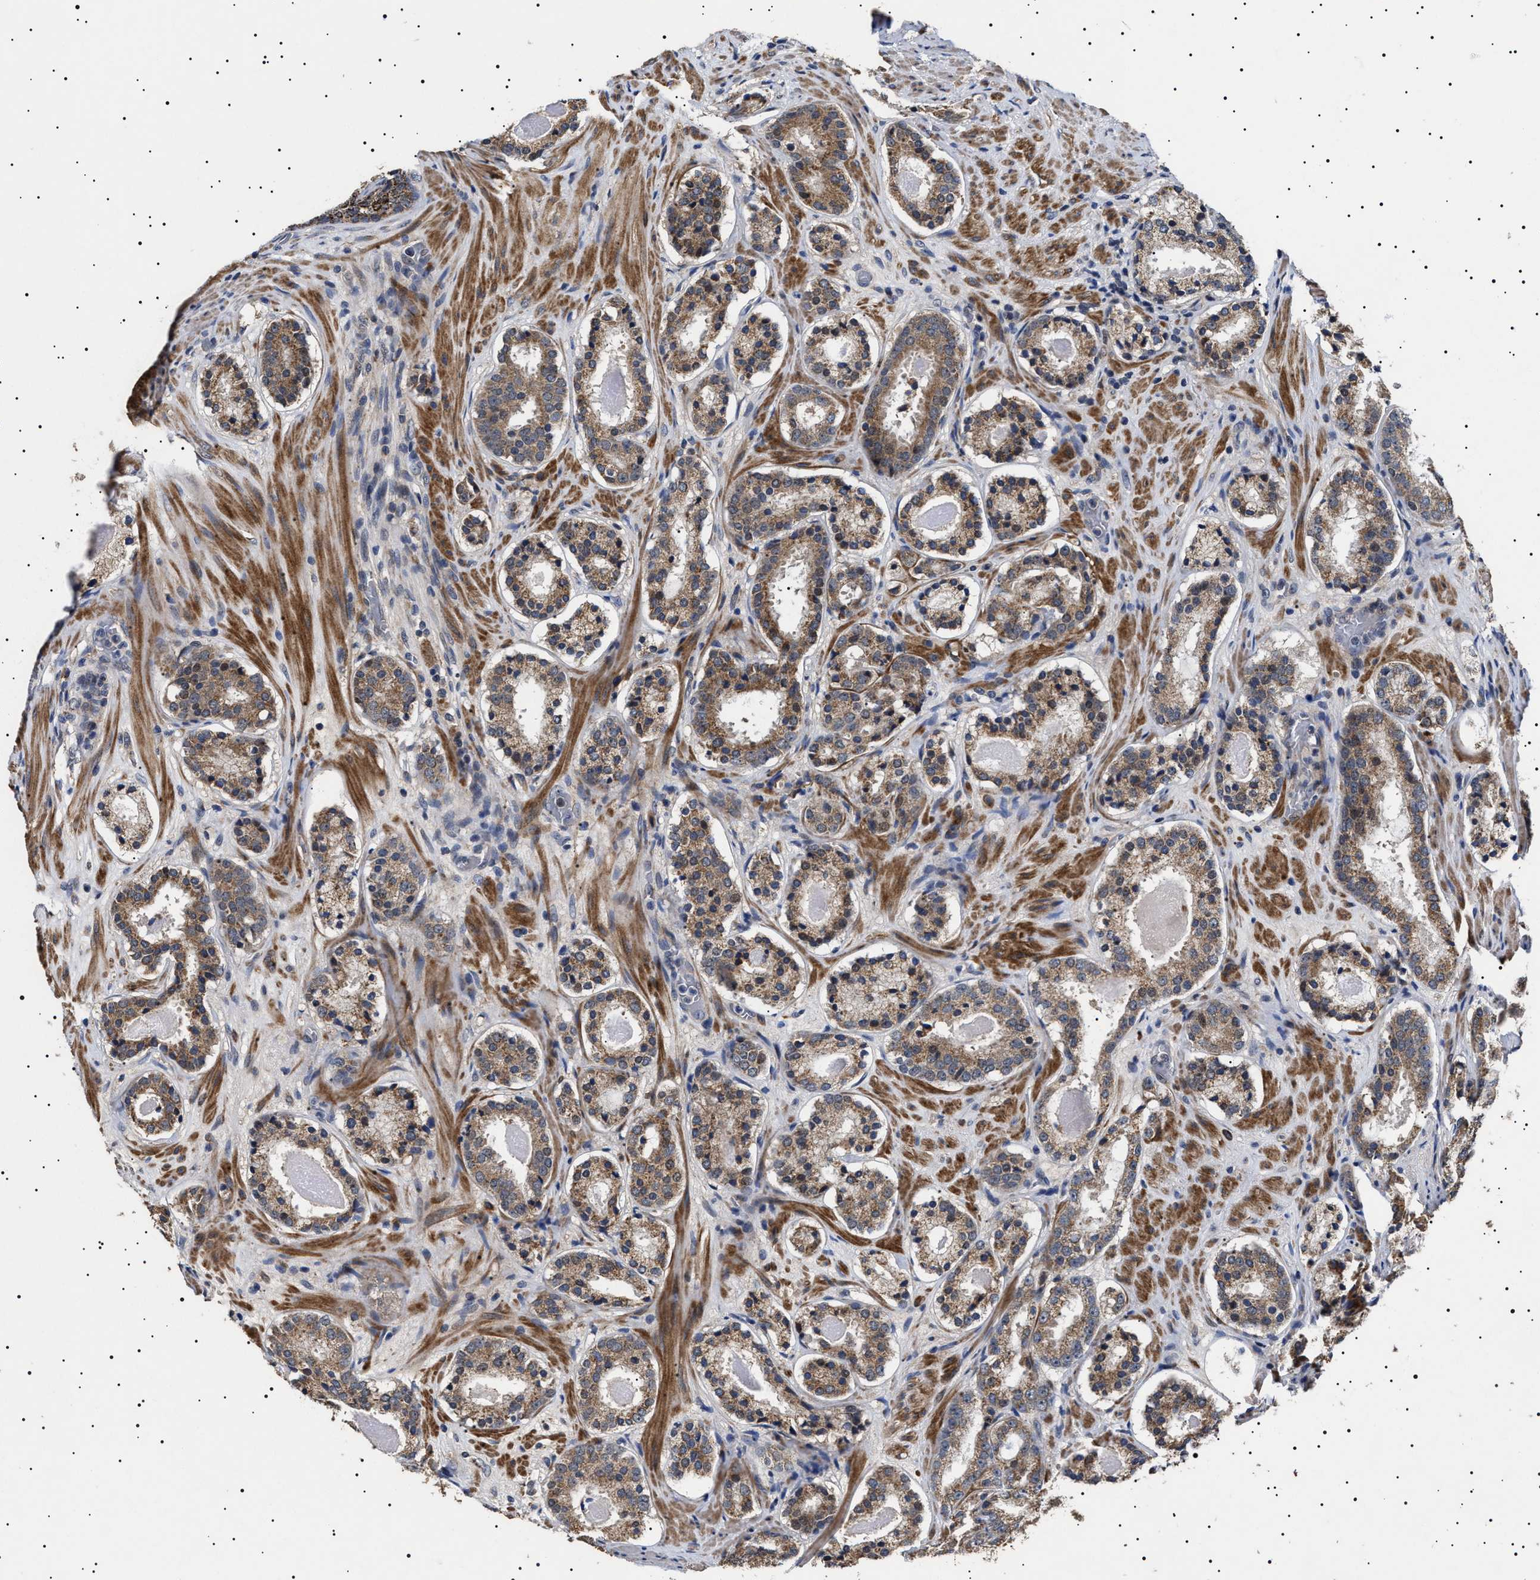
{"staining": {"intensity": "weak", "quantity": ">75%", "location": "cytoplasmic/membranous"}, "tissue": "prostate cancer", "cell_type": "Tumor cells", "image_type": "cancer", "snomed": [{"axis": "morphology", "description": "Adenocarcinoma, Low grade"}, {"axis": "topography", "description": "Prostate"}], "caption": "Weak cytoplasmic/membranous expression for a protein is appreciated in approximately >75% of tumor cells of prostate cancer (low-grade adenocarcinoma) using immunohistochemistry.", "gene": "RAB34", "patient": {"sex": "male", "age": 69}}